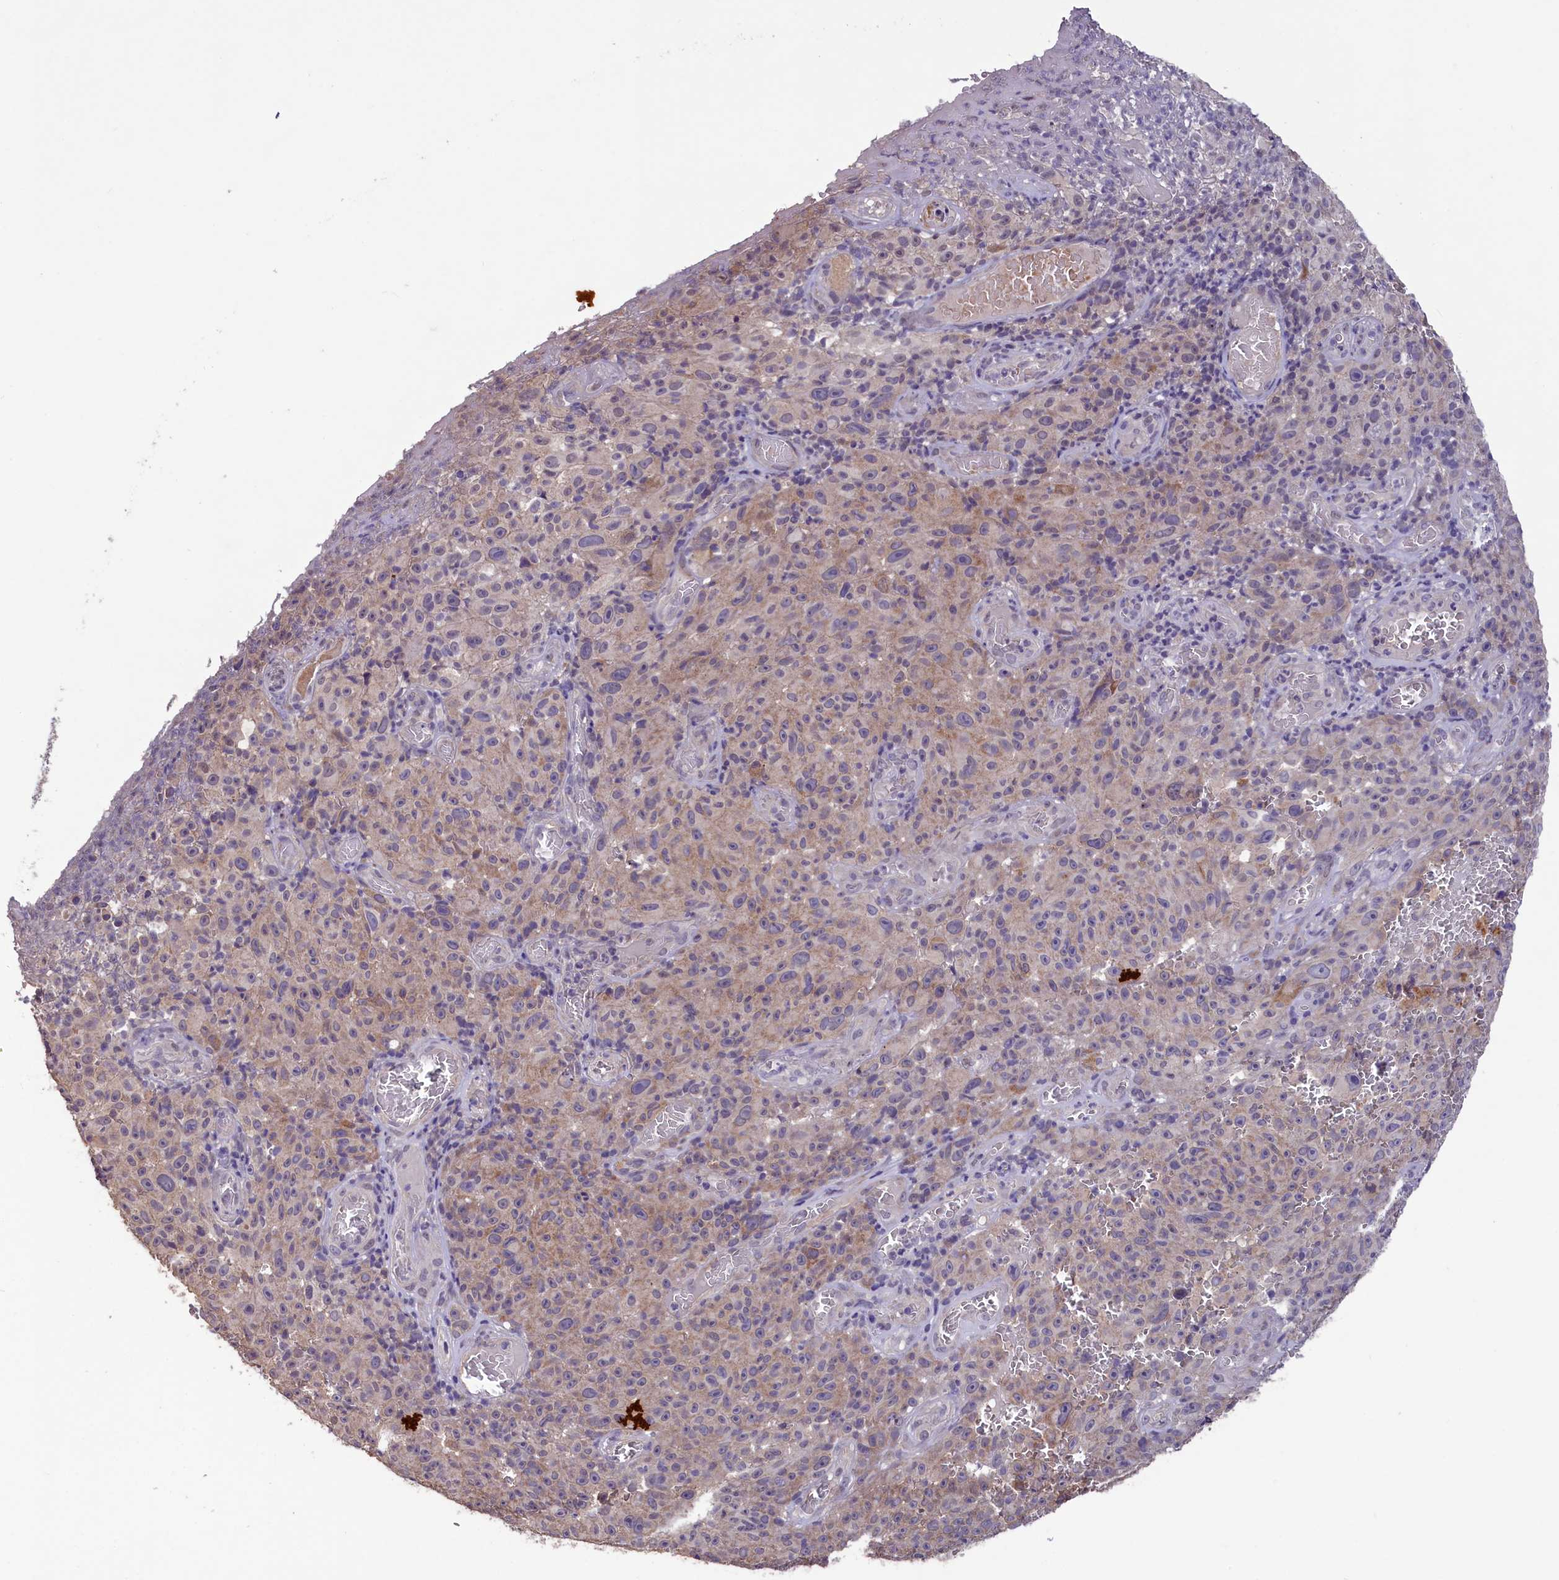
{"staining": {"intensity": "weak", "quantity": "25%-75%", "location": "cytoplasmic/membranous"}, "tissue": "melanoma", "cell_type": "Tumor cells", "image_type": "cancer", "snomed": [{"axis": "morphology", "description": "Malignant melanoma, NOS"}, {"axis": "topography", "description": "Skin"}], "caption": "Human melanoma stained with a protein marker demonstrates weak staining in tumor cells.", "gene": "SLC39A6", "patient": {"sex": "female", "age": 82}}